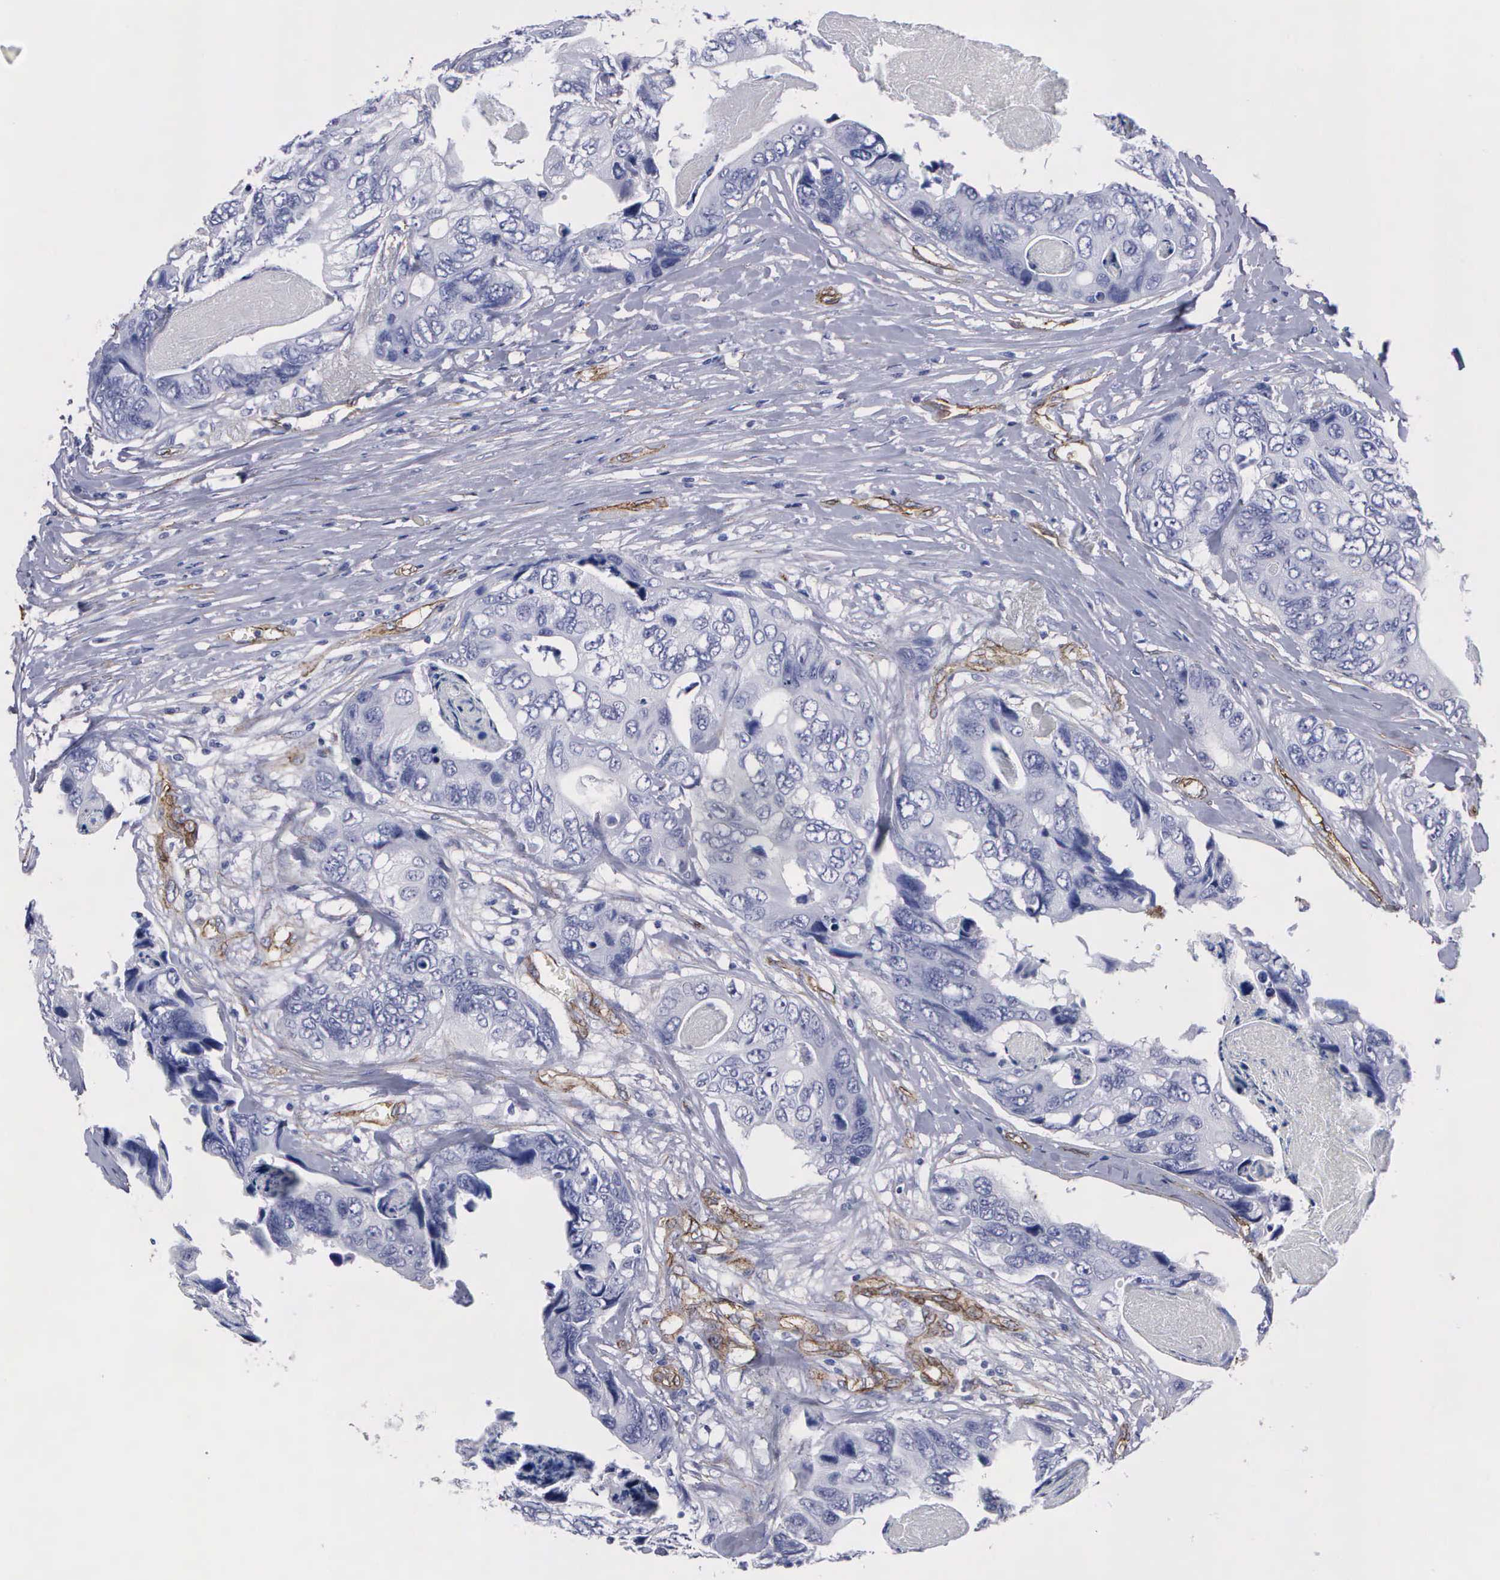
{"staining": {"intensity": "negative", "quantity": "none", "location": "none"}, "tissue": "colorectal cancer", "cell_type": "Tumor cells", "image_type": "cancer", "snomed": [{"axis": "morphology", "description": "Adenocarcinoma, NOS"}, {"axis": "topography", "description": "Colon"}], "caption": "DAB (3,3'-diaminobenzidine) immunohistochemical staining of colorectal cancer displays no significant positivity in tumor cells. The staining was performed using DAB to visualize the protein expression in brown, while the nuclei were stained in blue with hematoxylin (Magnification: 20x).", "gene": "MAGEB10", "patient": {"sex": "female", "age": 86}}